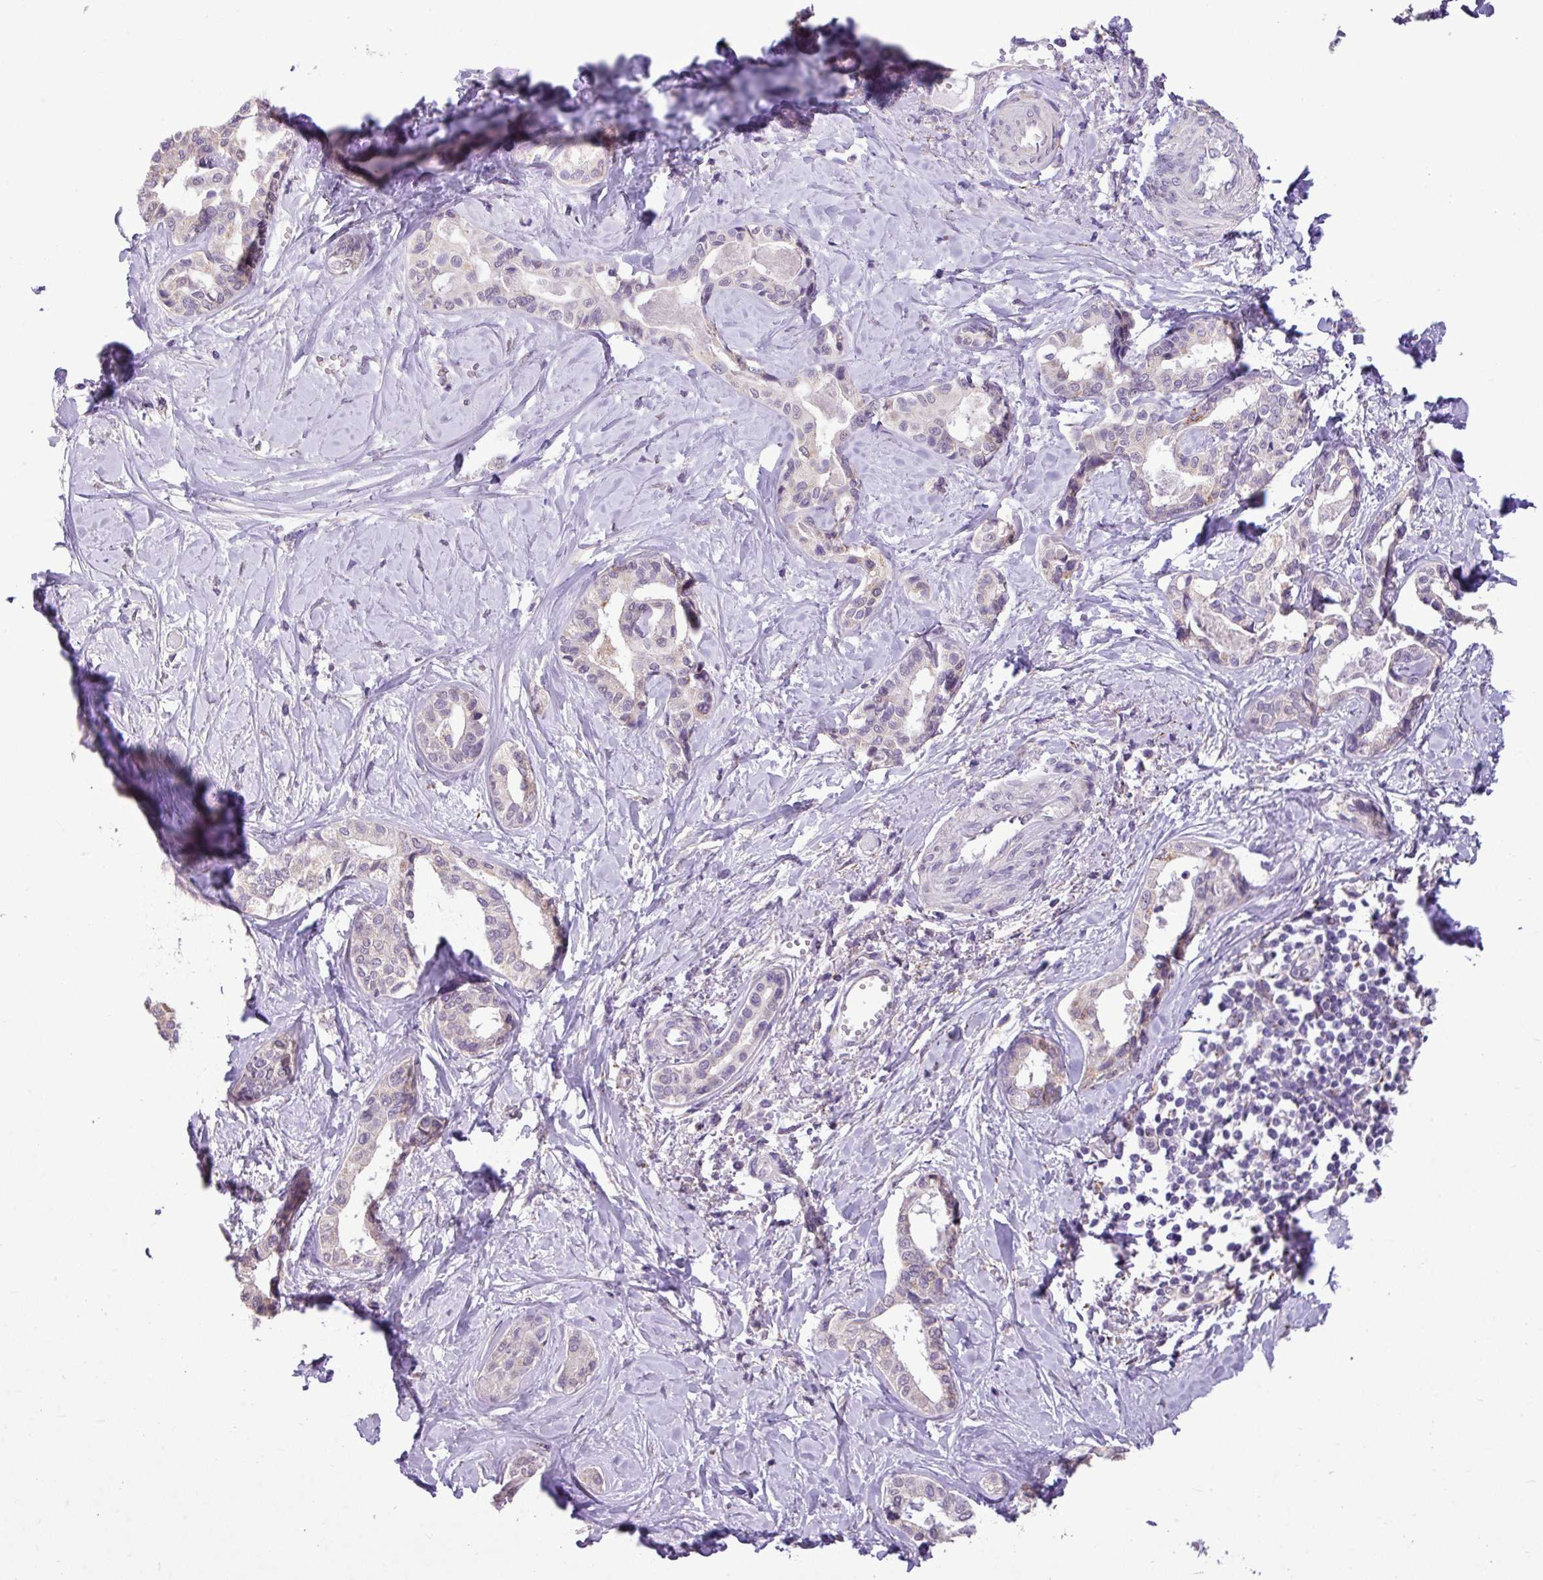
{"staining": {"intensity": "weak", "quantity": "<25%", "location": "cytoplasmic/membranous"}, "tissue": "liver cancer", "cell_type": "Tumor cells", "image_type": "cancer", "snomed": [{"axis": "morphology", "description": "Cholangiocarcinoma"}, {"axis": "topography", "description": "Liver"}], "caption": "Photomicrograph shows no protein staining in tumor cells of liver cancer (cholangiocarcinoma) tissue.", "gene": "ALDH2", "patient": {"sex": "female", "age": 77}}